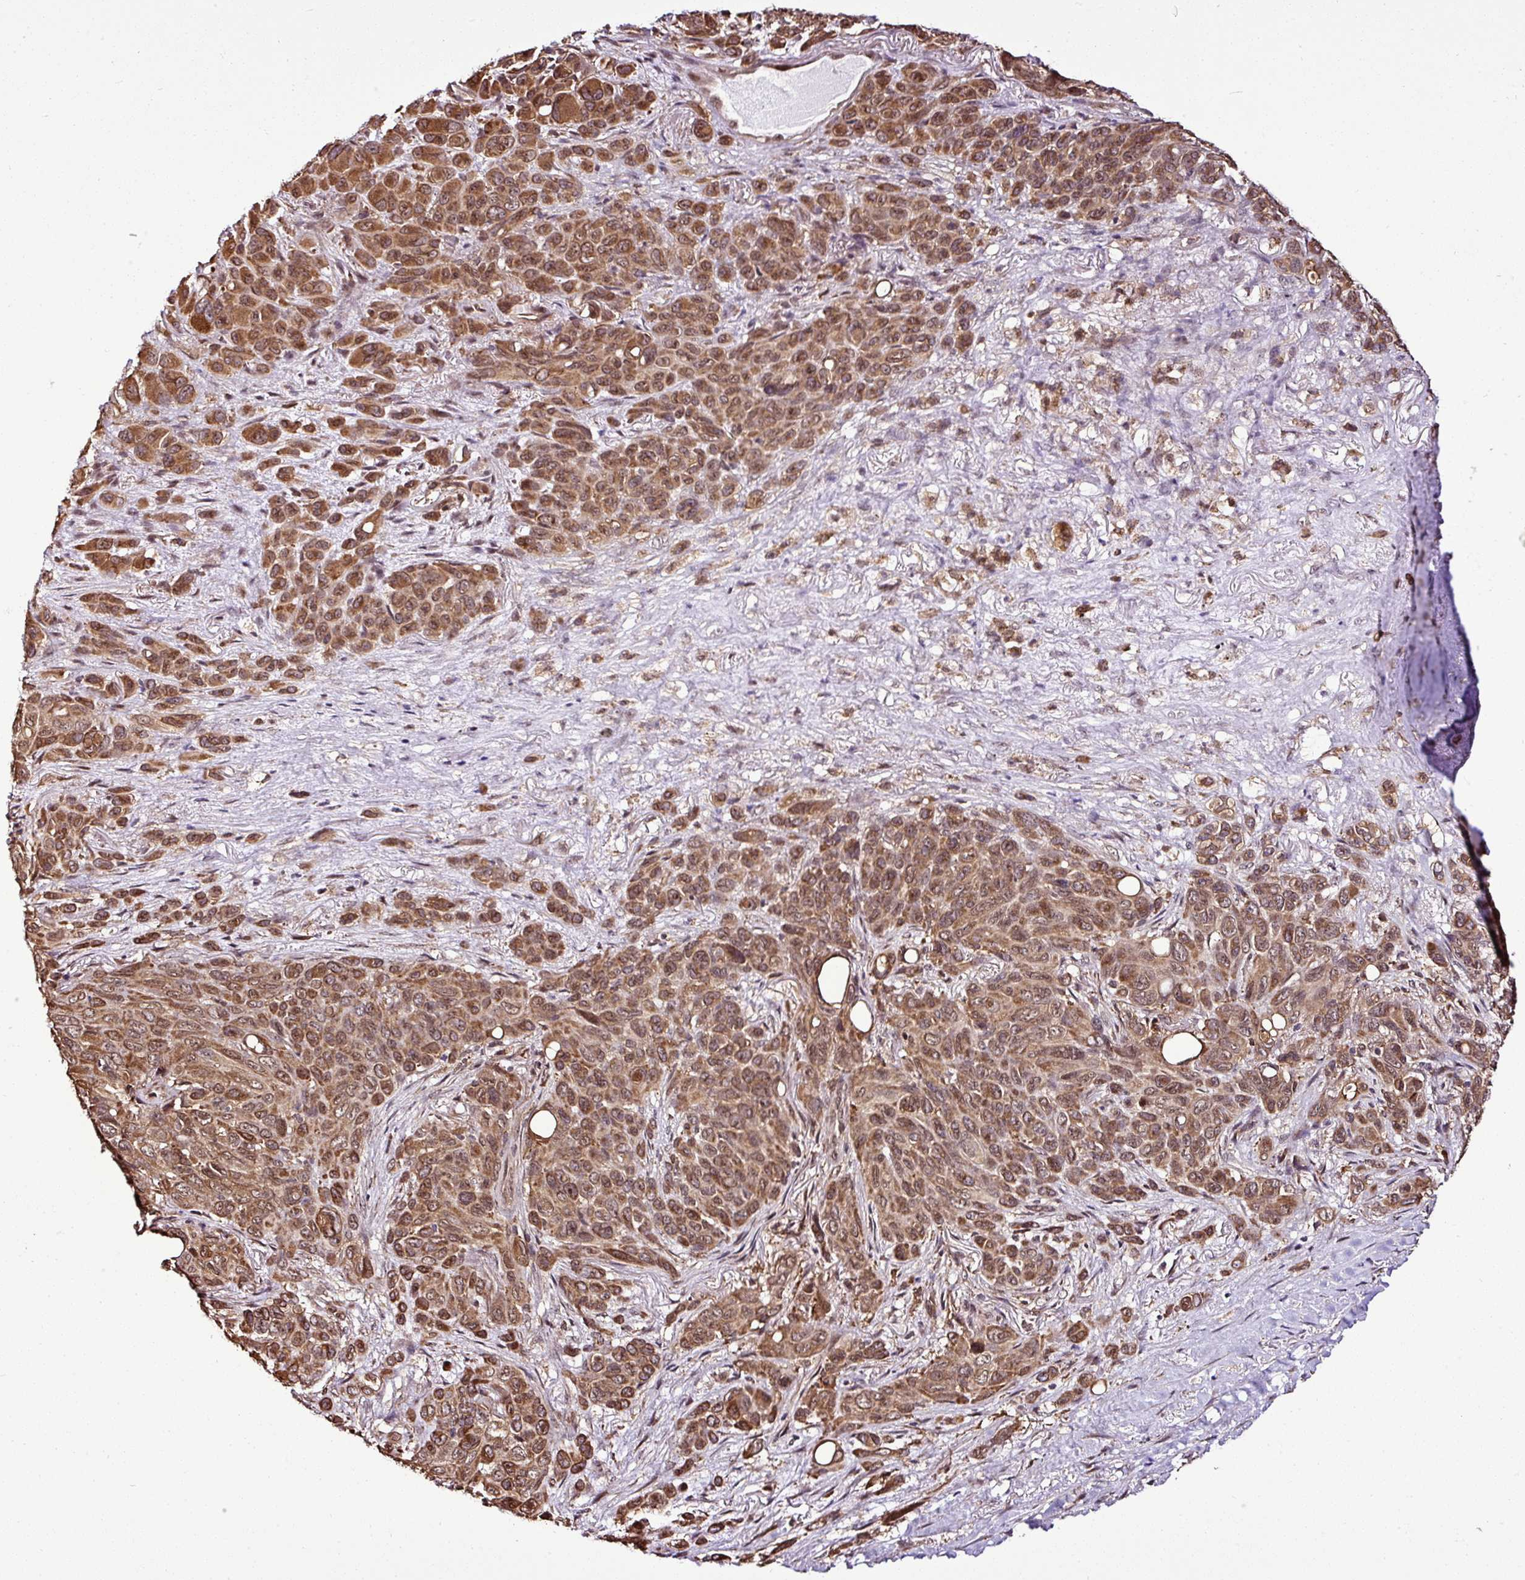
{"staining": {"intensity": "moderate", "quantity": ">75%", "location": "cytoplasmic/membranous,nuclear"}, "tissue": "melanoma", "cell_type": "Tumor cells", "image_type": "cancer", "snomed": [{"axis": "morphology", "description": "Malignant melanoma, Metastatic site"}, {"axis": "topography", "description": "Lung"}], "caption": "A micrograph of human malignant melanoma (metastatic site) stained for a protein exhibits moderate cytoplasmic/membranous and nuclear brown staining in tumor cells.", "gene": "FAM153A", "patient": {"sex": "male", "age": 48}}